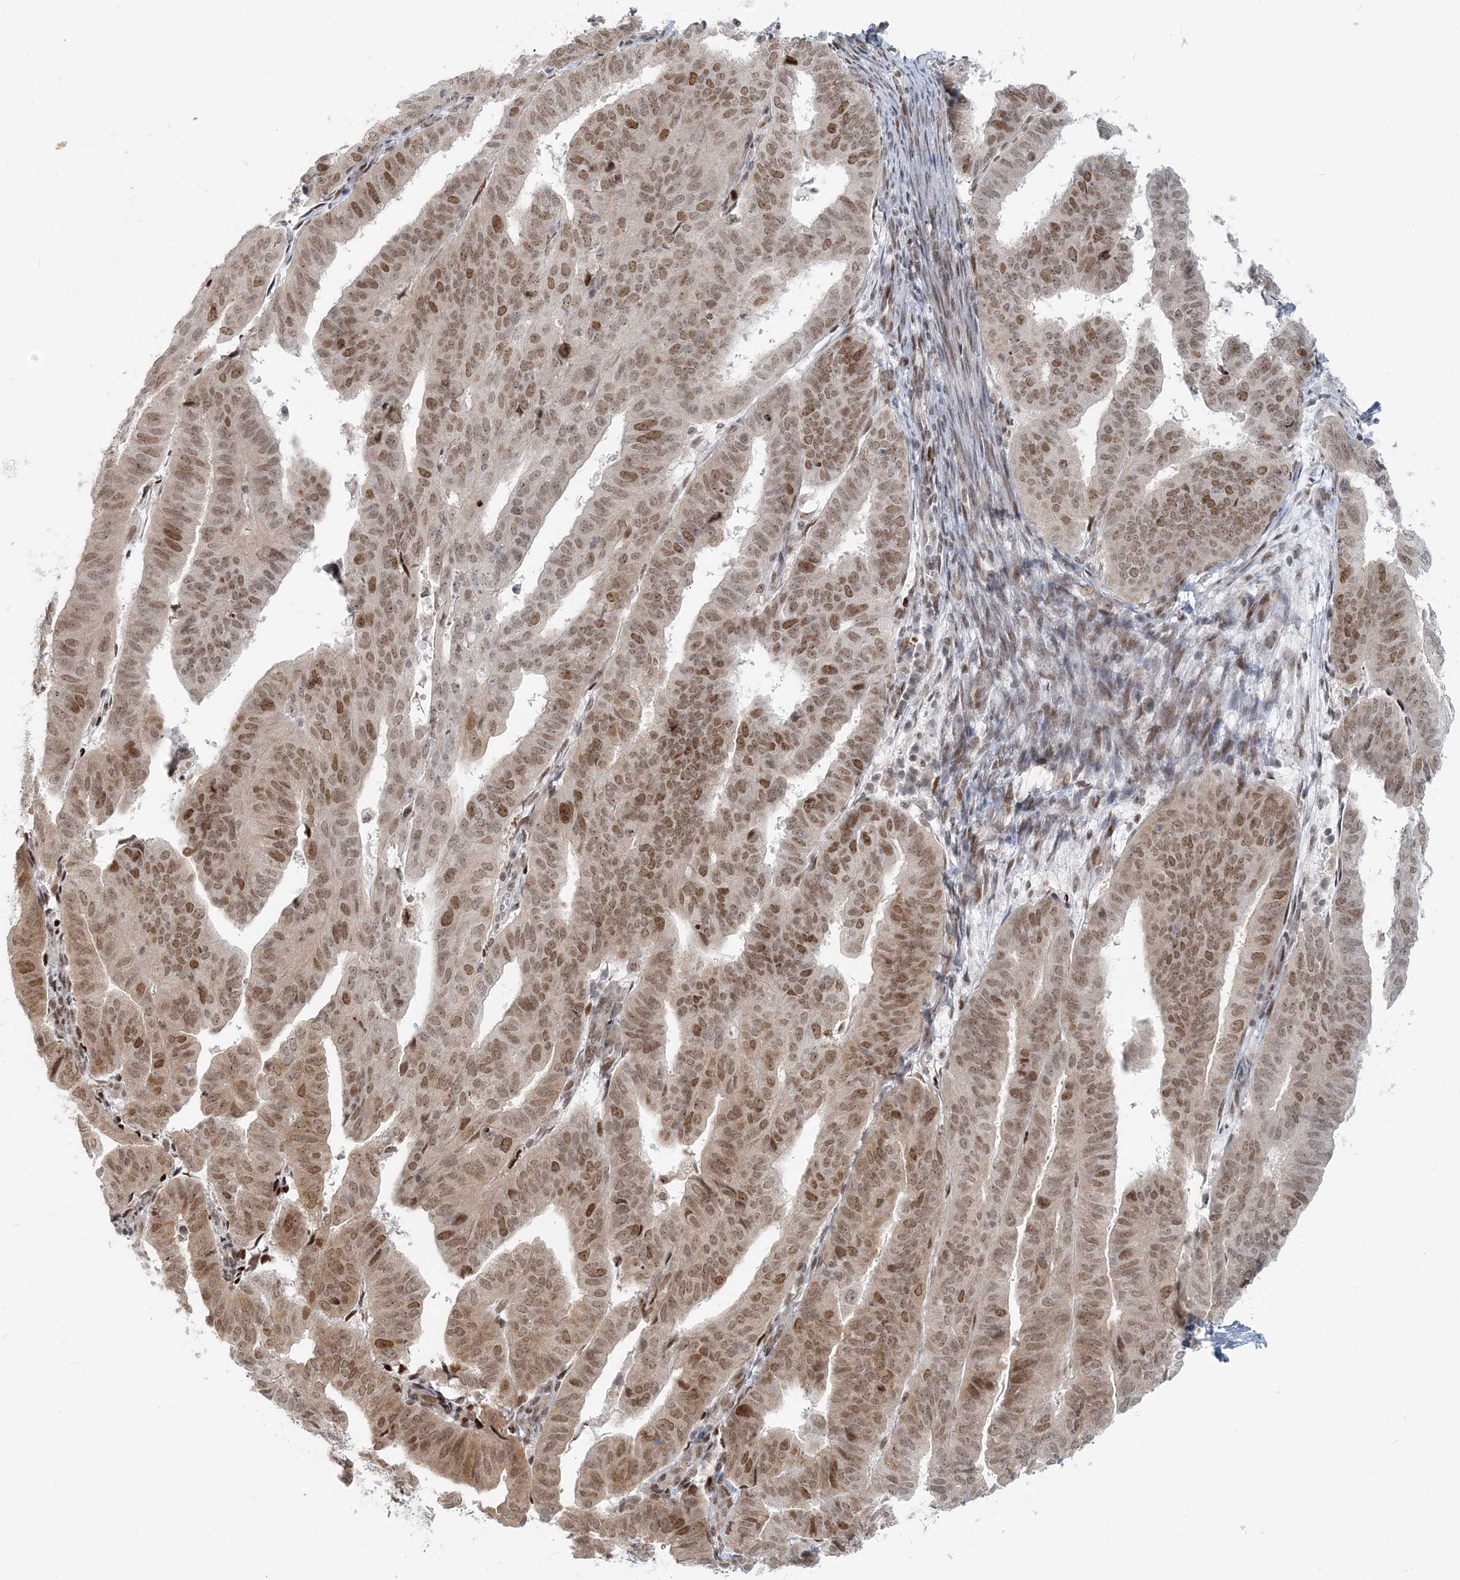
{"staining": {"intensity": "moderate", "quantity": ">75%", "location": "nuclear"}, "tissue": "endometrial cancer", "cell_type": "Tumor cells", "image_type": "cancer", "snomed": [{"axis": "morphology", "description": "Adenocarcinoma, NOS"}, {"axis": "topography", "description": "Uterus"}], "caption": "A high-resolution micrograph shows immunohistochemistry (IHC) staining of endometrial cancer (adenocarcinoma), which exhibits moderate nuclear positivity in approximately >75% of tumor cells.", "gene": "BAZ1B", "patient": {"sex": "female", "age": 77}}